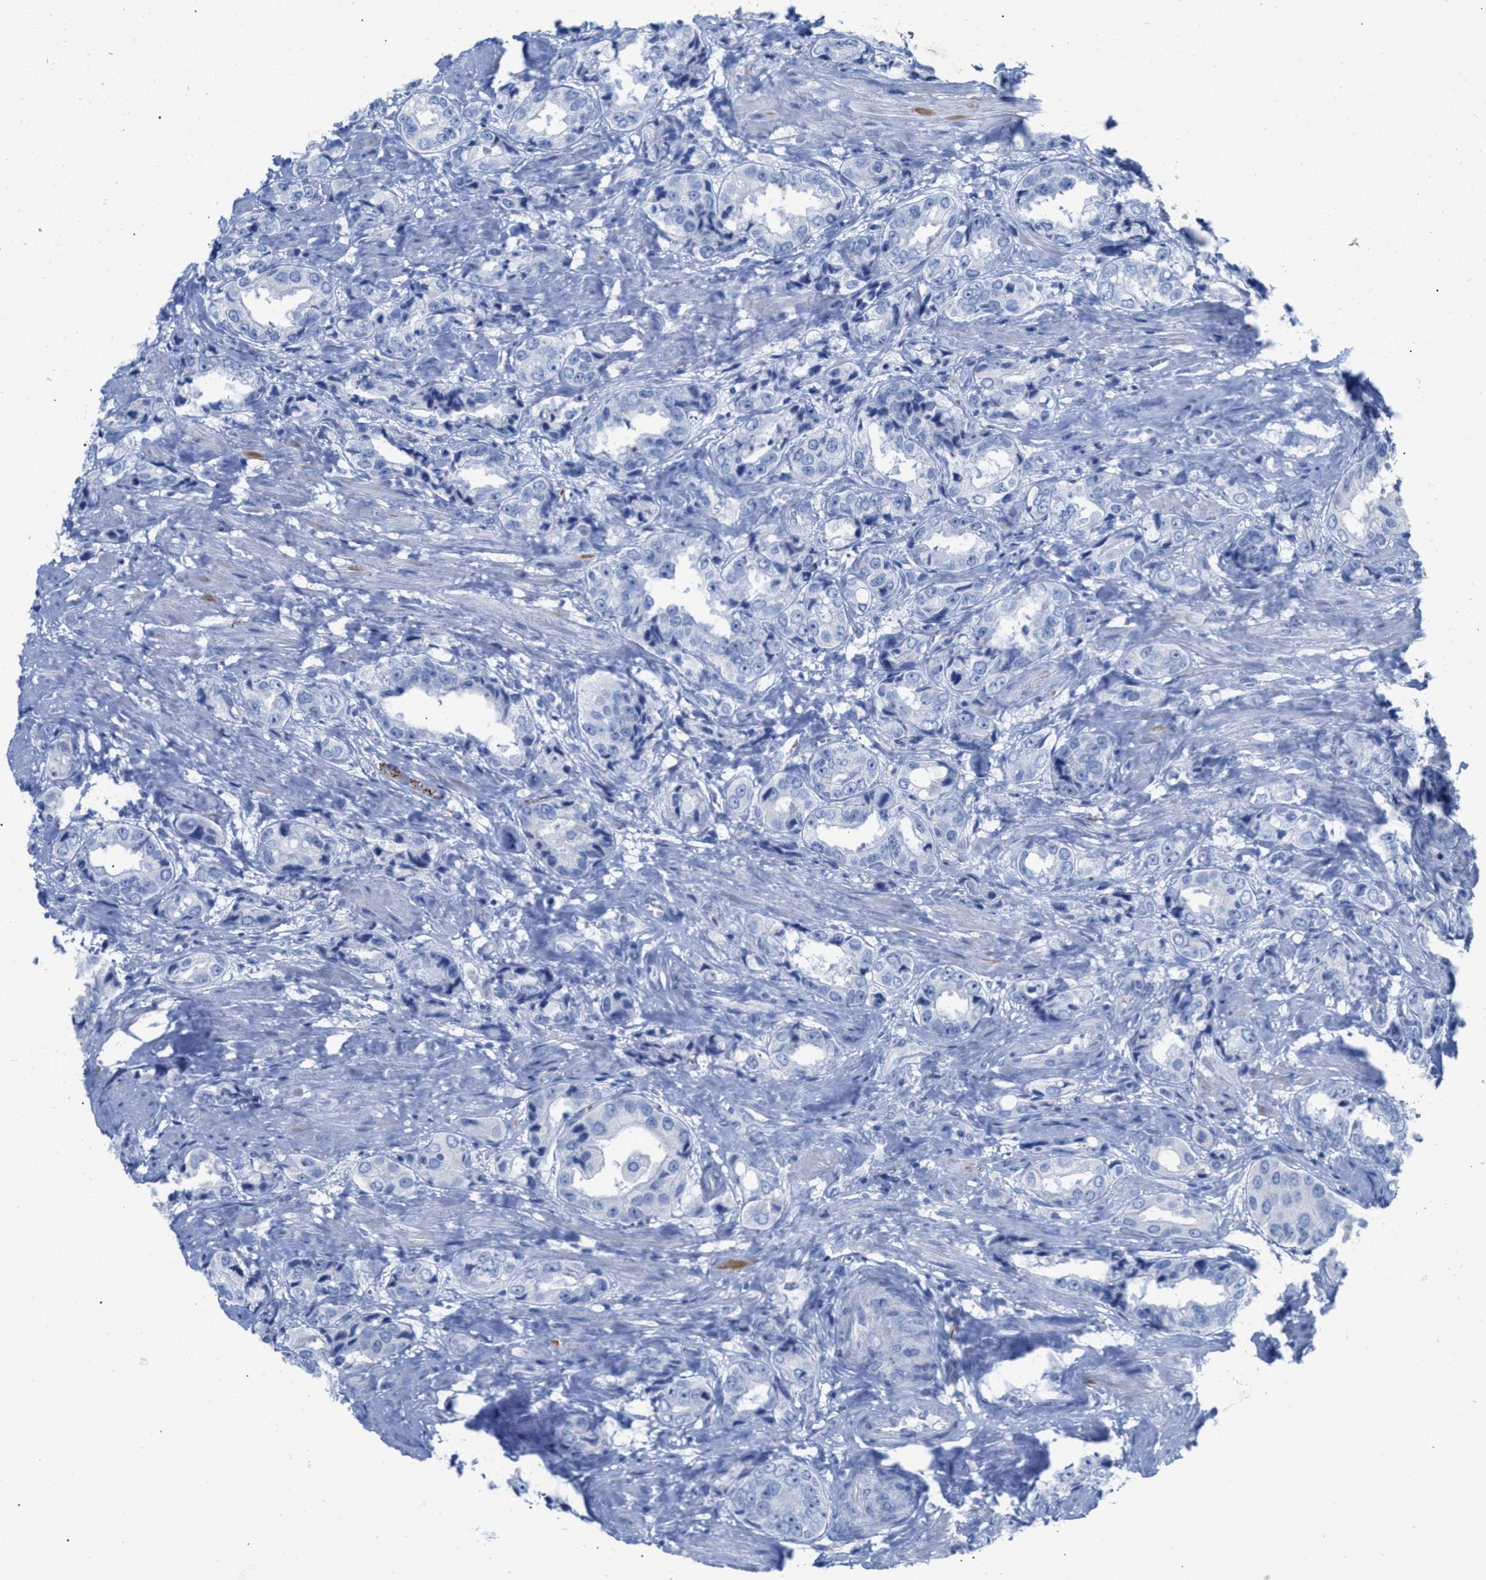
{"staining": {"intensity": "negative", "quantity": "none", "location": "none"}, "tissue": "prostate cancer", "cell_type": "Tumor cells", "image_type": "cancer", "snomed": [{"axis": "morphology", "description": "Adenocarcinoma, High grade"}, {"axis": "topography", "description": "Prostate"}], "caption": "High-grade adenocarcinoma (prostate) was stained to show a protein in brown. There is no significant staining in tumor cells. (Immunohistochemistry (ihc), brightfield microscopy, high magnification).", "gene": "ANKFN1", "patient": {"sex": "male", "age": 61}}